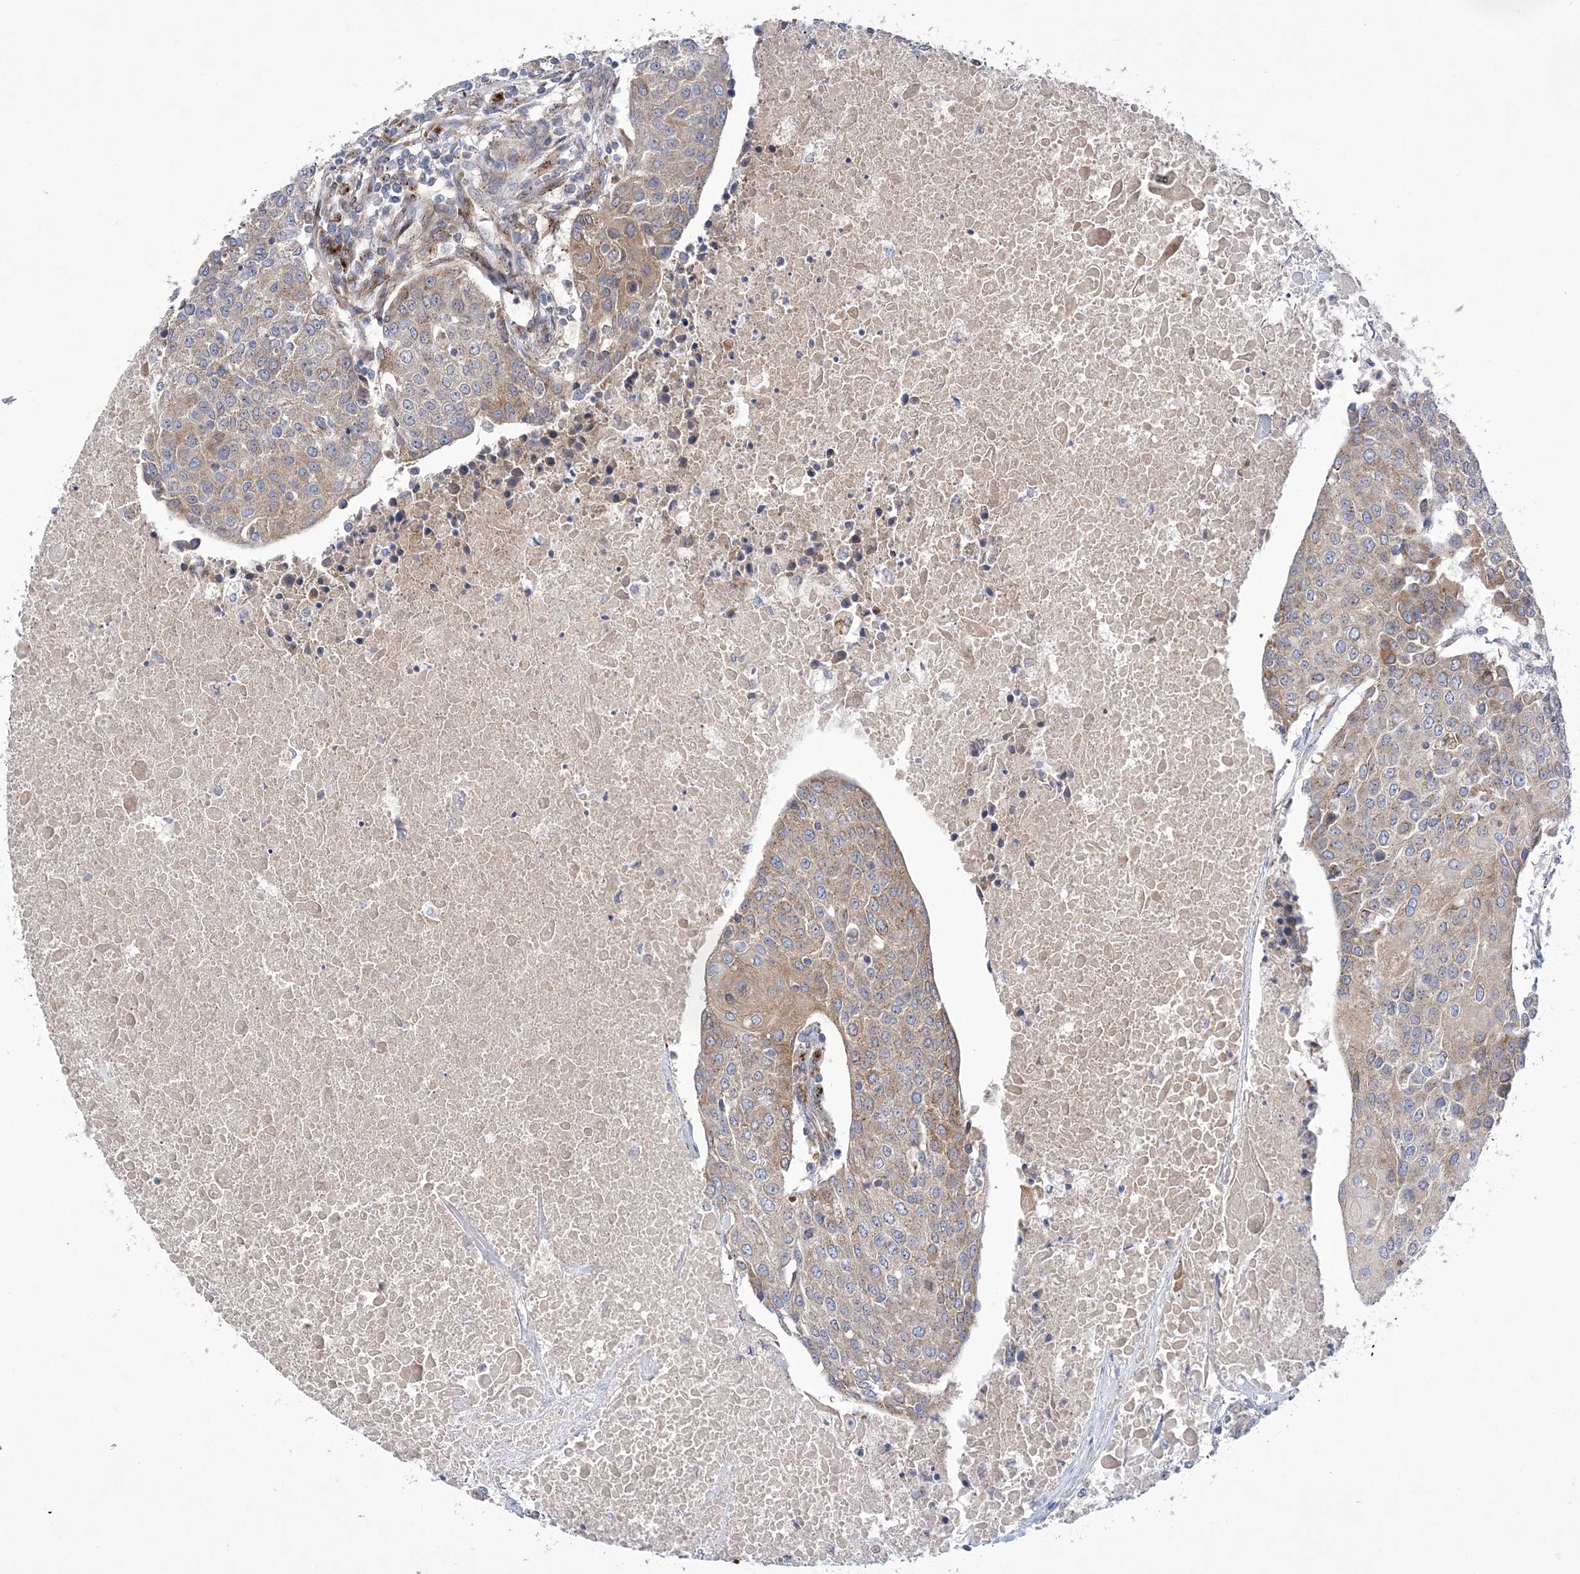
{"staining": {"intensity": "weak", "quantity": ">75%", "location": "cytoplasmic/membranous"}, "tissue": "urothelial cancer", "cell_type": "Tumor cells", "image_type": "cancer", "snomed": [{"axis": "morphology", "description": "Urothelial carcinoma, High grade"}, {"axis": "topography", "description": "Urinary bladder"}], "caption": "The histopathology image reveals immunohistochemical staining of urothelial carcinoma (high-grade). There is weak cytoplasmic/membranous positivity is appreciated in approximately >75% of tumor cells.", "gene": "COPB2", "patient": {"sex": "female", "age": 85}}